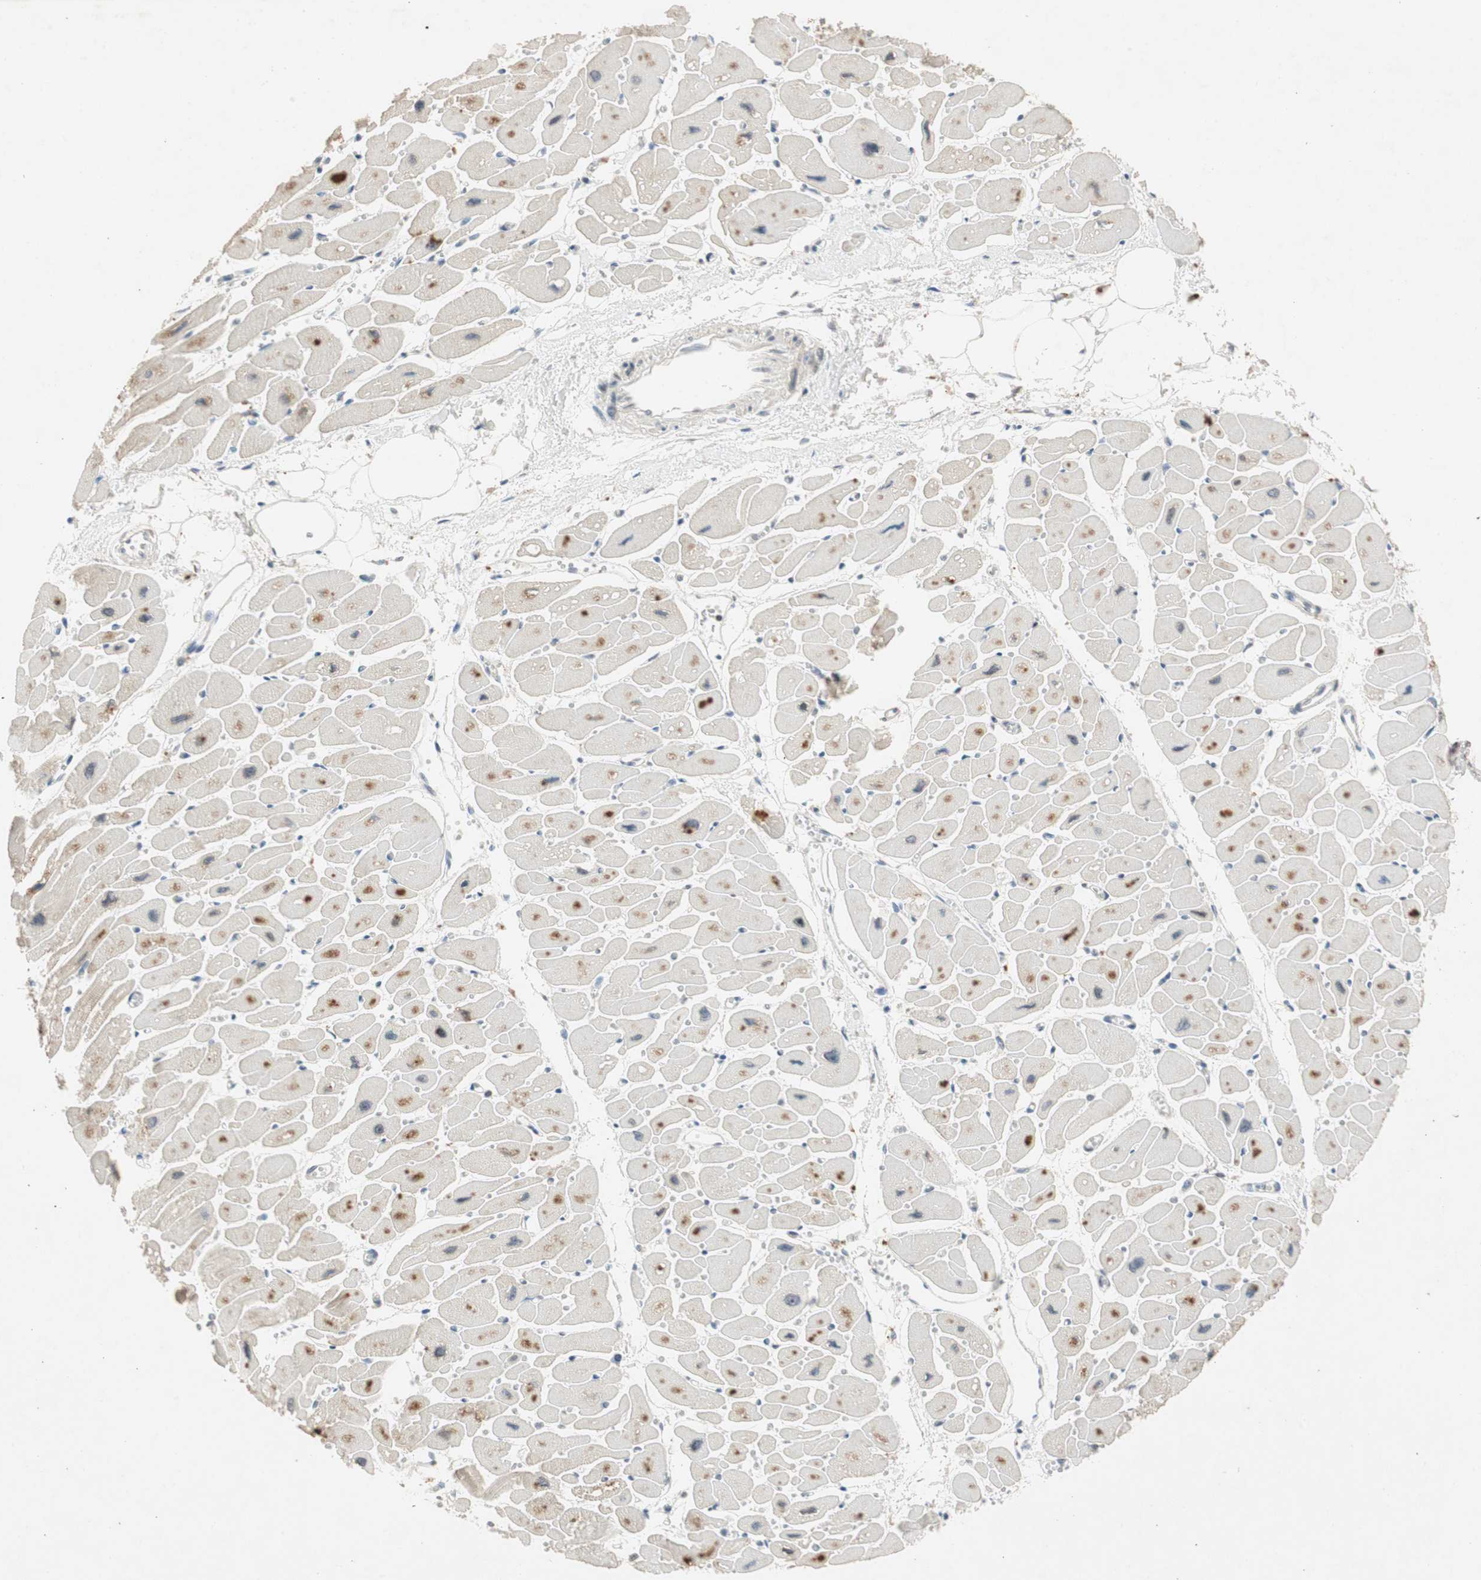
{"staining": {"intensity": "moderate", "quantity": "25%-75%", "location": "nuclear"}, "tissue": "heart muscle", "cell_type": "Cardiomyocytes", "image_type": "normal", "snomed": [{"axis": "morphology", "description": "Normal tissue, NOS"}, {"axis": "topography", "description": "Heart"}], "caption": "Immunohistochemical staining of unremarkable human heart muscle exhibits moderate nuclear protein positivity in about 25%-75% of cardiomyocytes.", "gene": "NCBP3", "patient": {"sex": "female", "age": 54}}